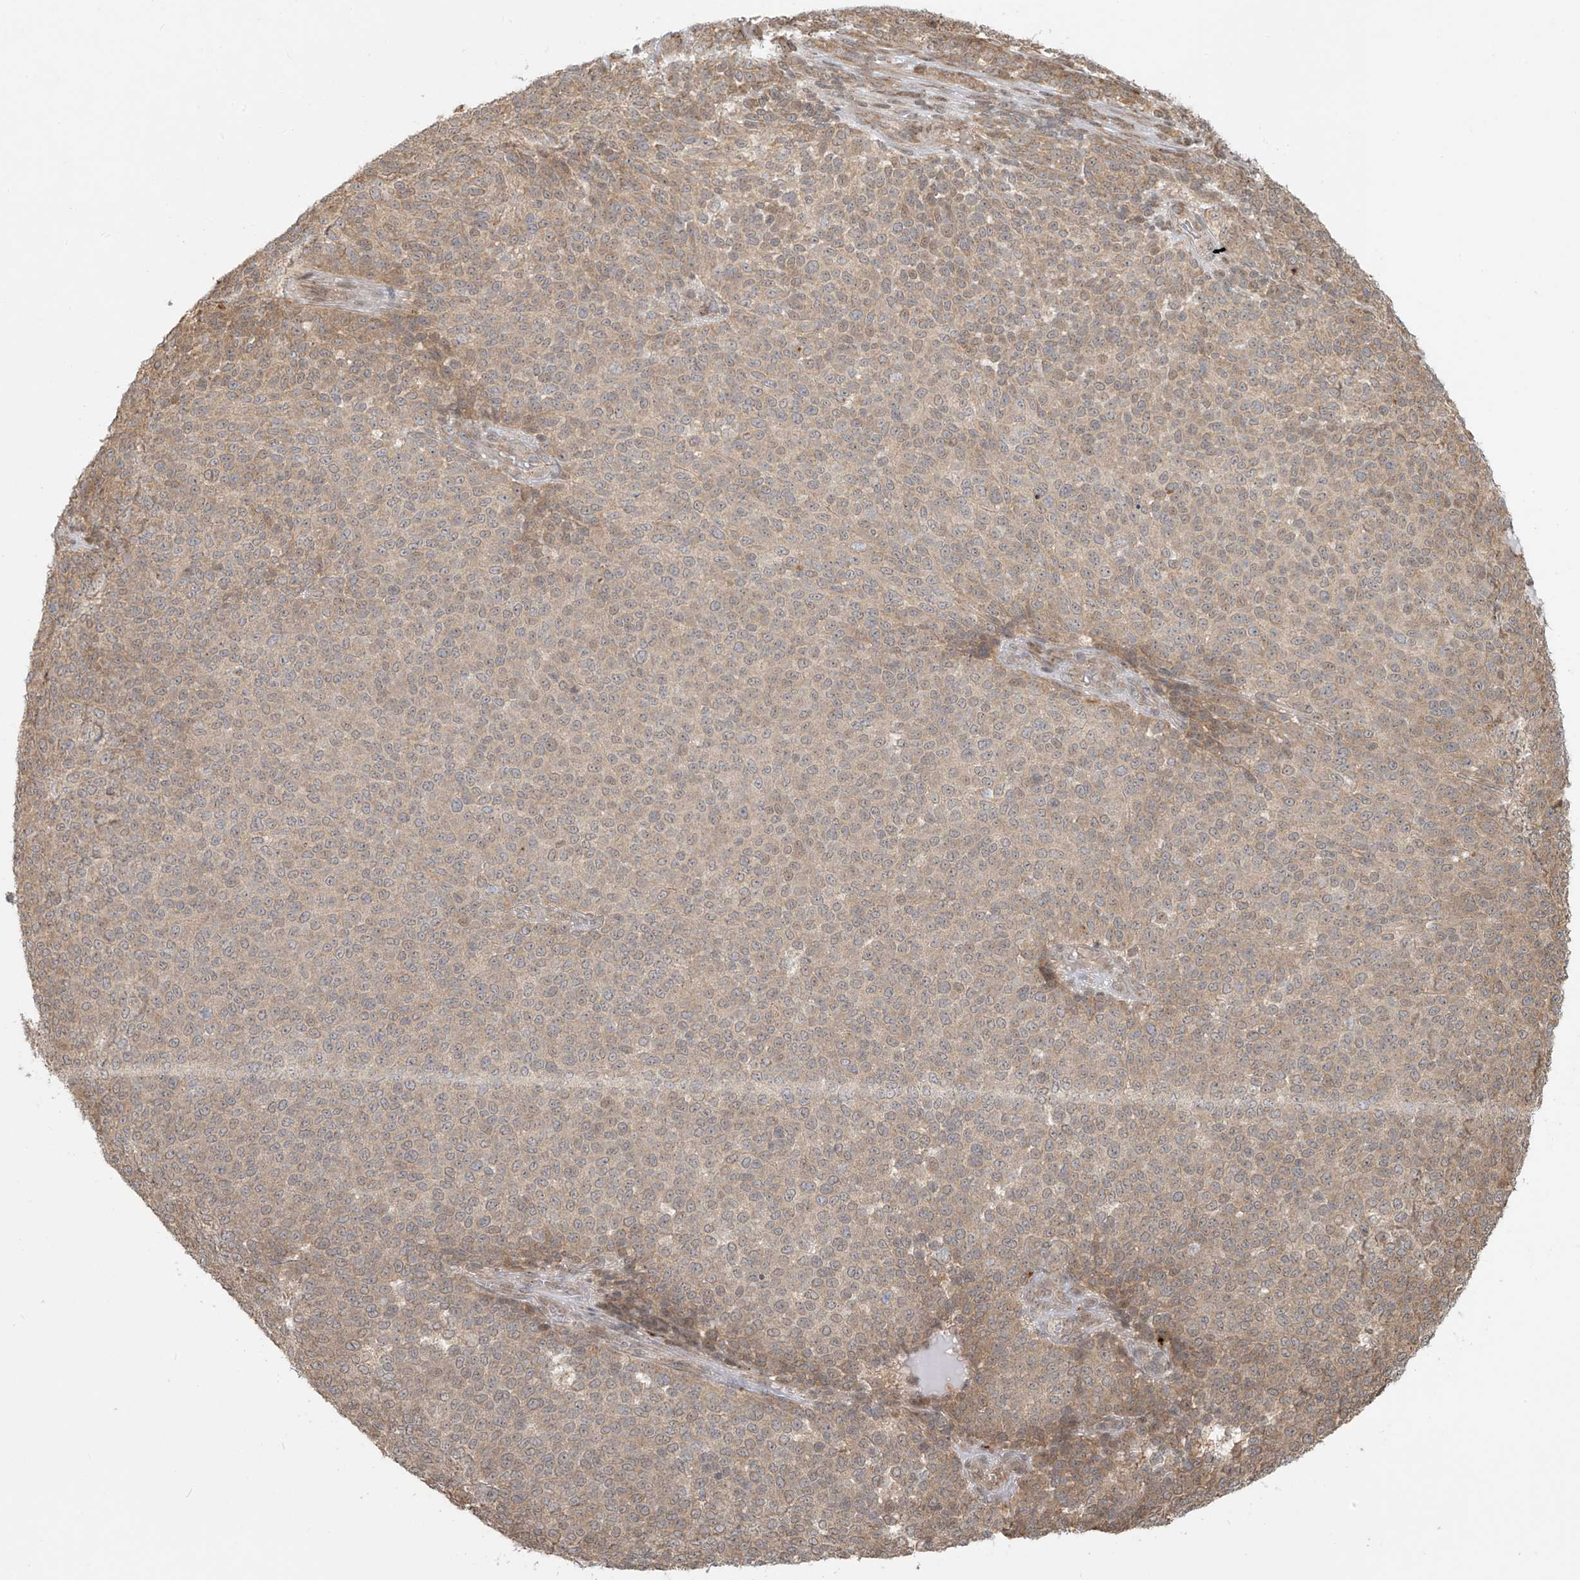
{"staining": {"intensity": "weak", "quantity": "25%-75%", "location": "cytoplasmic/membranous"}, "tissue": "melanoma", "cell_type": "Tumor cells", "image_type": "cancer", "snomed": [{"axis": "morphology", "description": "Malignant melanoma, NOS"}, {"axis": "topography", "description": "Skin"}], "caption": "Melanoma stained with a brown dye shows weak cytoplasmic/membranous positive expression in approximately 25%-75% of tumor cells.", "gene": "PLEKHM3", "patient": {"sex": "male", "age": 49}}